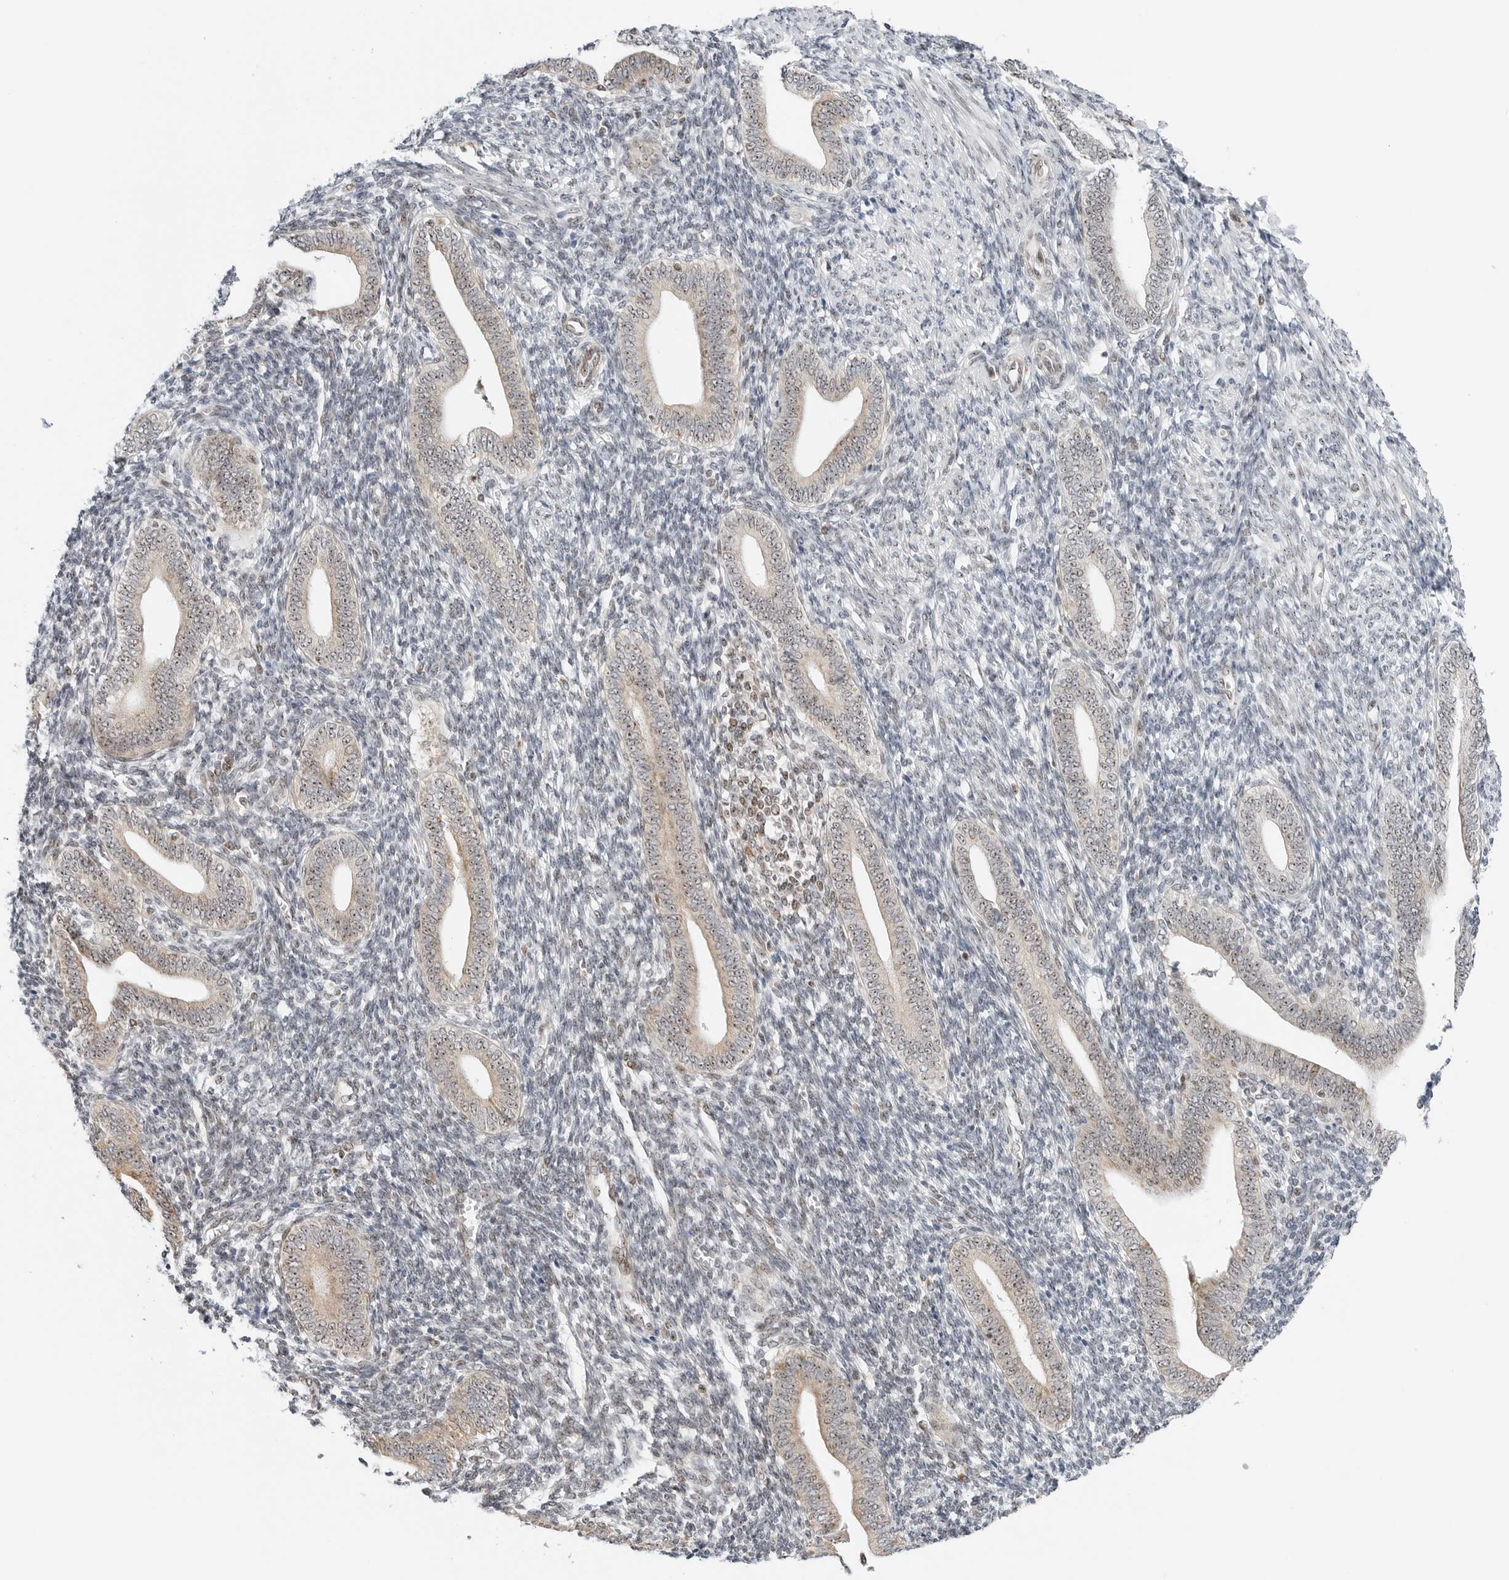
{"staining": {"intensity": "weak", "quantity": "25%-75%", "location": "nuclear"}, "tissue": "endometrium", "cell_type": "Cells in endometrial stroma", "image_type": "normal", "snomed": [{"axis": "morphology", "description": "Normal tissue, NOS"}, {"axis": "topography", "description": "Uterus"}, {"axis": "topography", "description": "Endometrium"}], "caption": "Immunohistochemistry (DAB (3,3'-diaminobenzidine)) staining of benign endometrium shows weak nuclear protein positivity in about 25%-75% of cells in endometrial stroma. The protein of interest is shown in brown color, while the nuclei are stained blue.", "gene": "RIMKLA", "patient": {"sex": "female", "age": 33}}